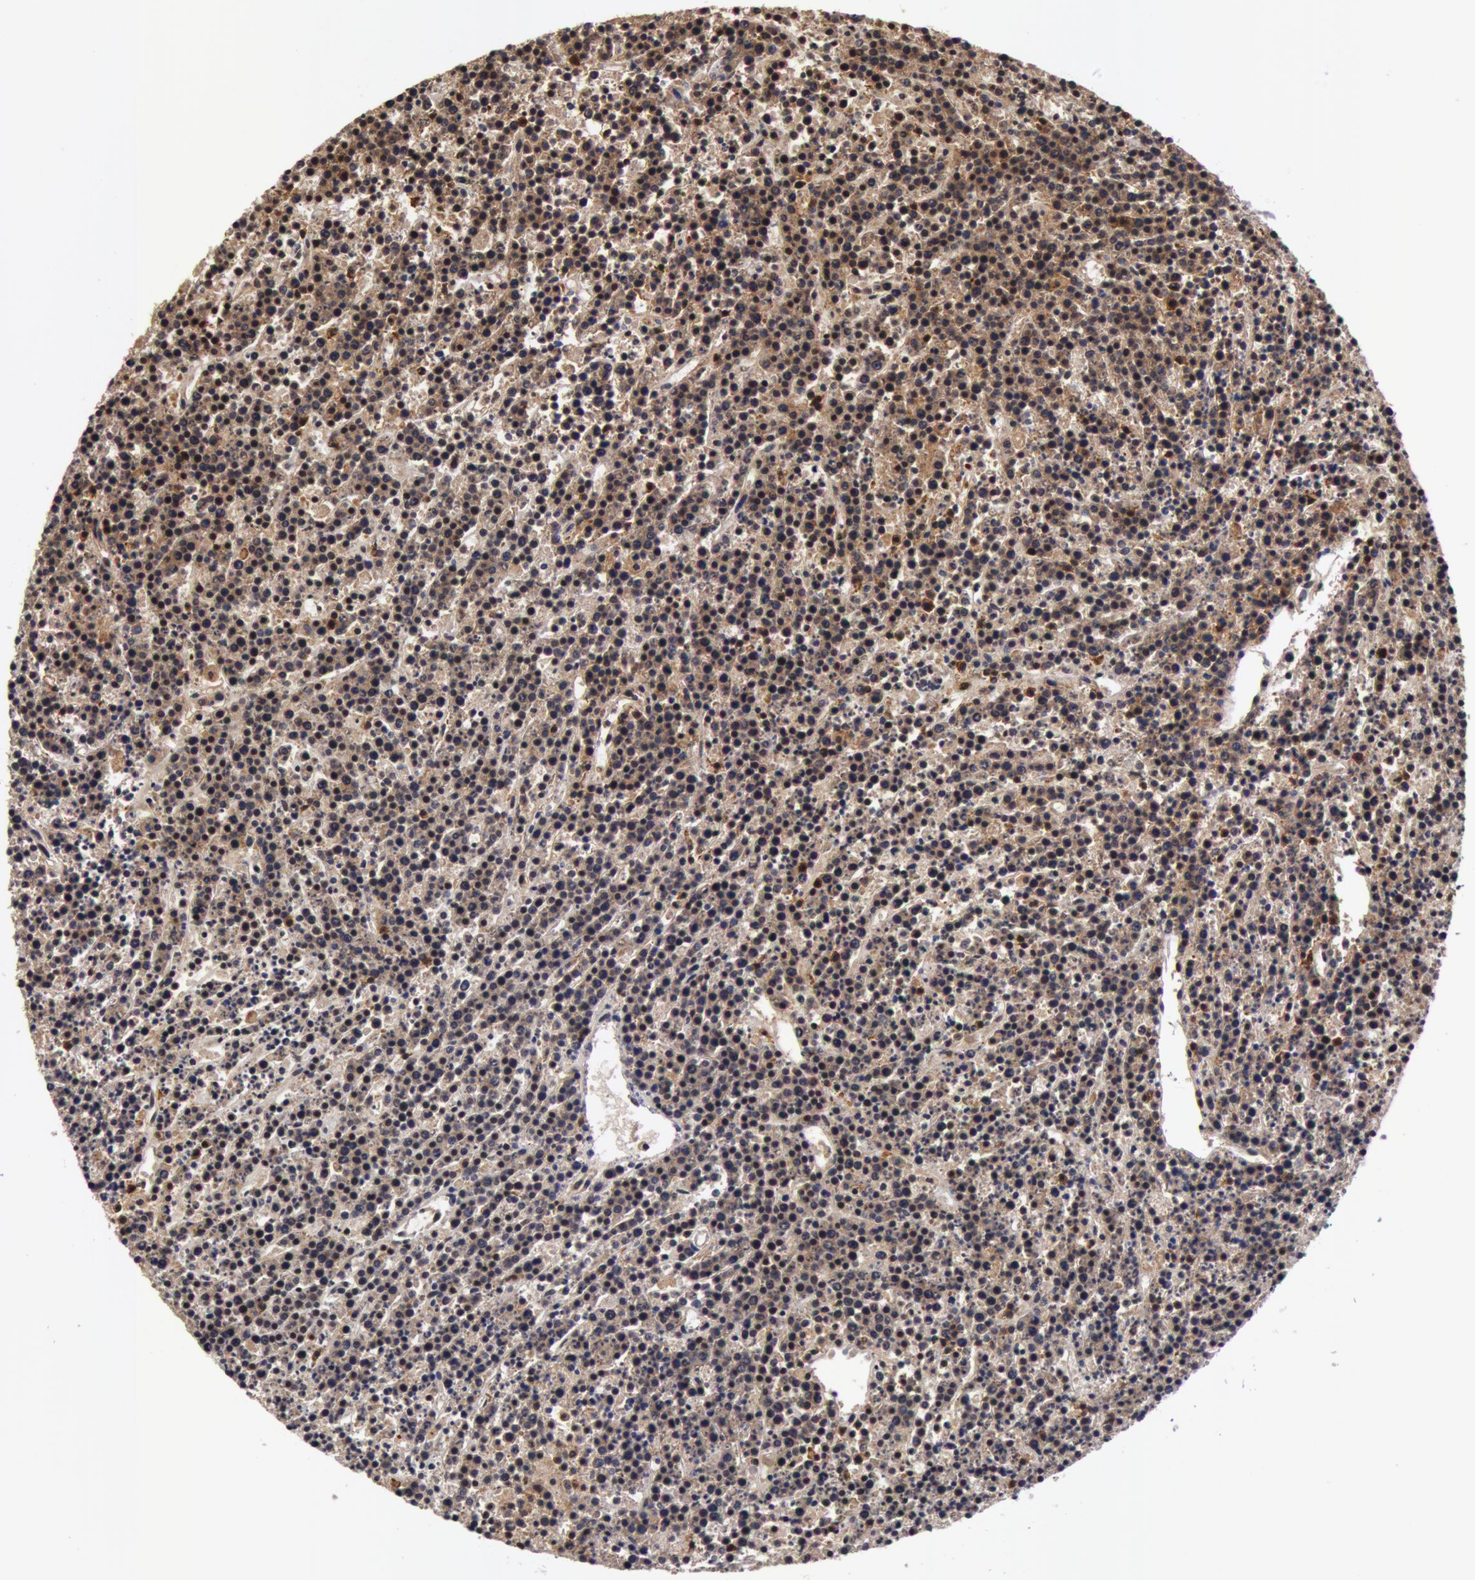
{"staining": {"intensity": "weak", "quantity": "25%-75%", "location": "nuclear"}, "tissue": "lymphoma", "cell_type": "Tumor cells", "image_type": "cancer", "snomed": [{"axis": "morphology", "description": "Malignant lymphoma, non-Hodgkin's type, High grade"}, {"axis": "topography", "description": "Ovary"}], "caption": "The image exhibits staining of high-grade malignant lymphoma, non-Hodgkin's type, revealing weak nuclear protein positivity (brown color) within tumor cells. The protein of interest is stained brown, and the nuclei are stained in blue (DAB (3,3'-diaminobenzidine) IHC with brightfield microscopy, high magnification).", "gene": "ZNF350", "patient": {"sex": "female", "age": 56}}